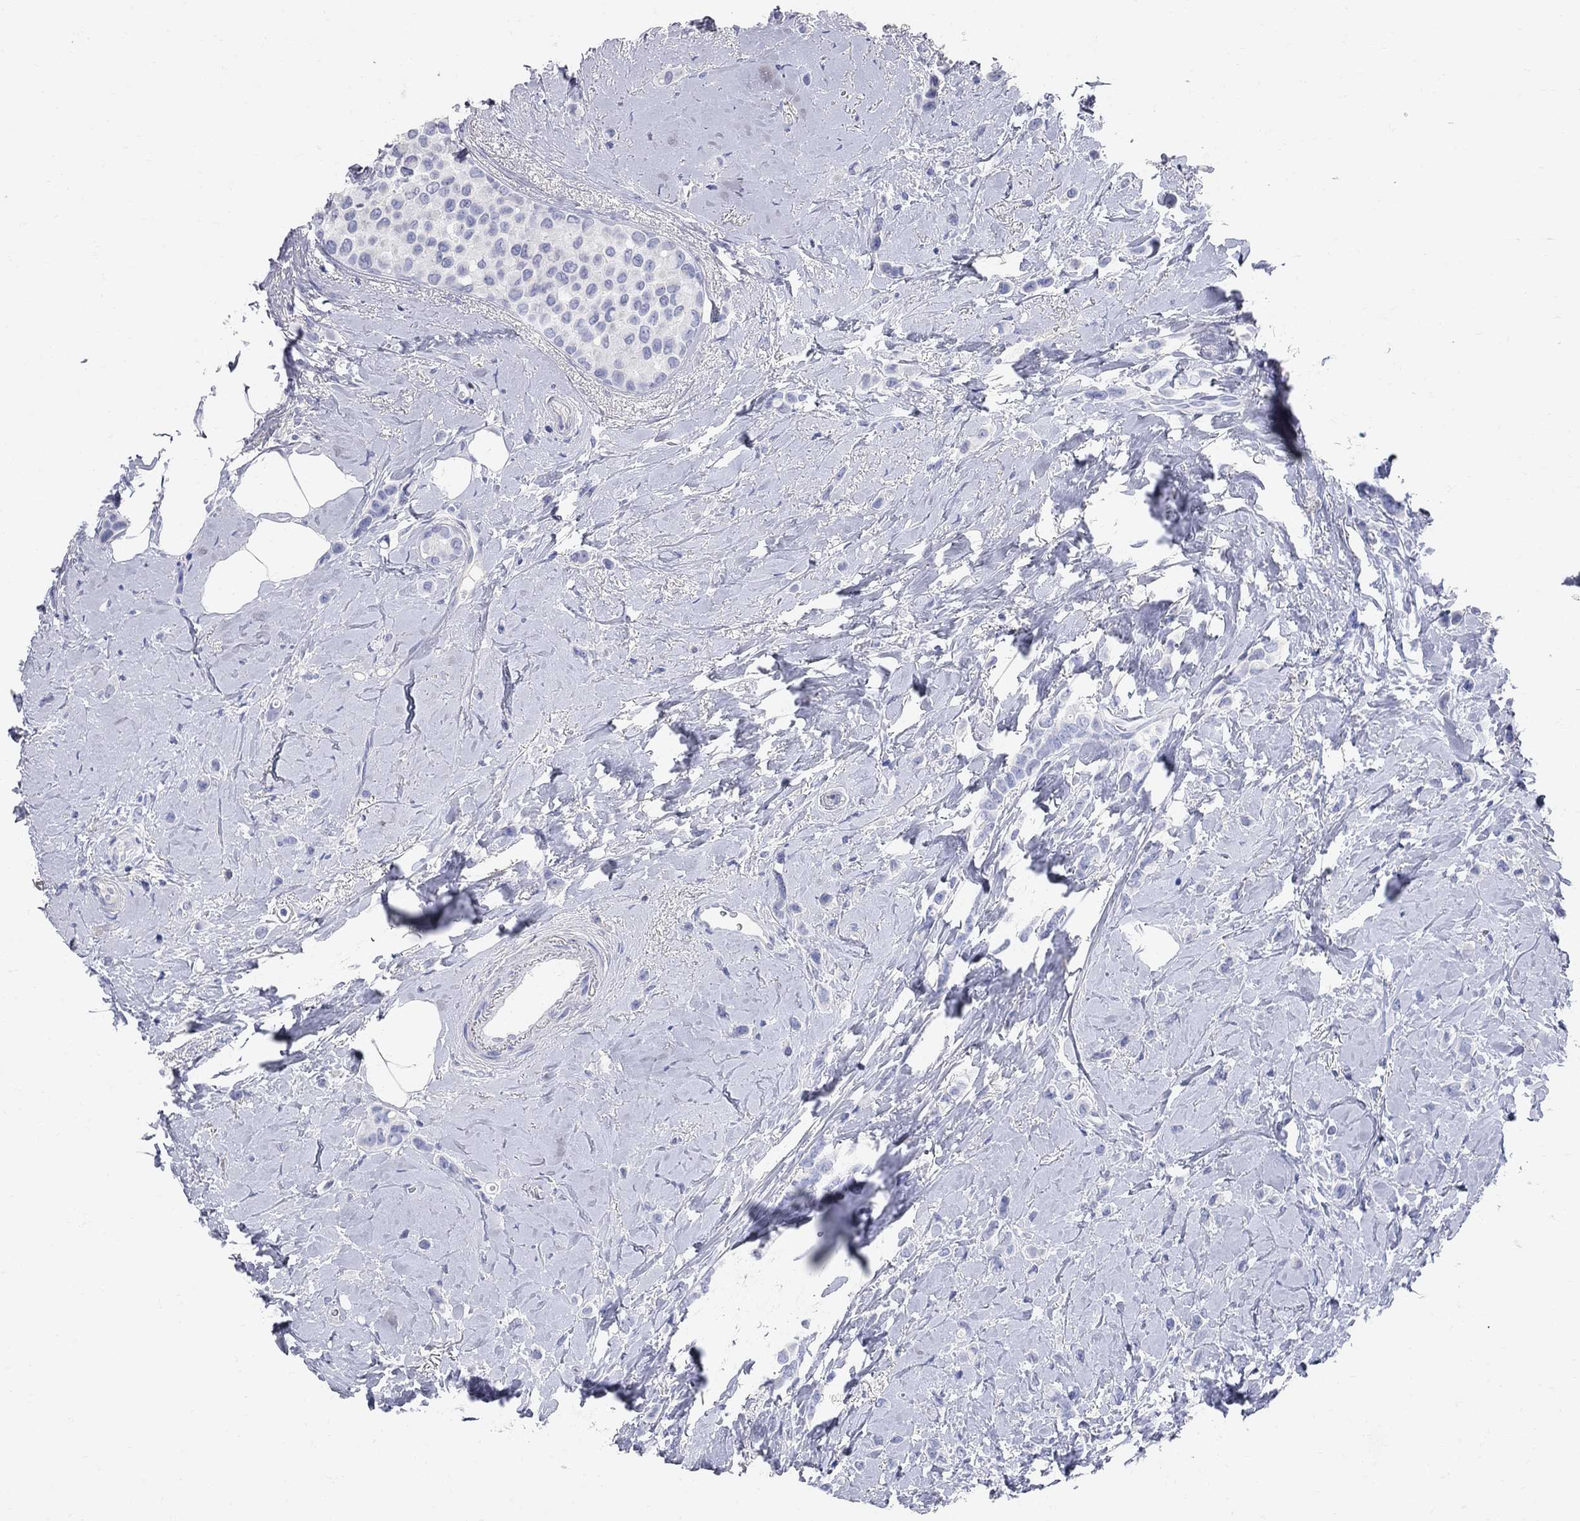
{"staining": {"intensity": "negative", "quantity": "none", "location": "none"}, "tissue": "breast cancer", "cell_type": "Tumor cells", "image_type": "cancer", "snomed": [{"axis": "morphology", "description": "Lobular carcinoma"}, {"axis": "topography", "description": "Breast"}], "caption": "Tumor cells are negative for brown protein staining in breast cancer (lobular carcinoma).", "gene": "AOX1", "patient": {"sex": "female", "age": 66}}